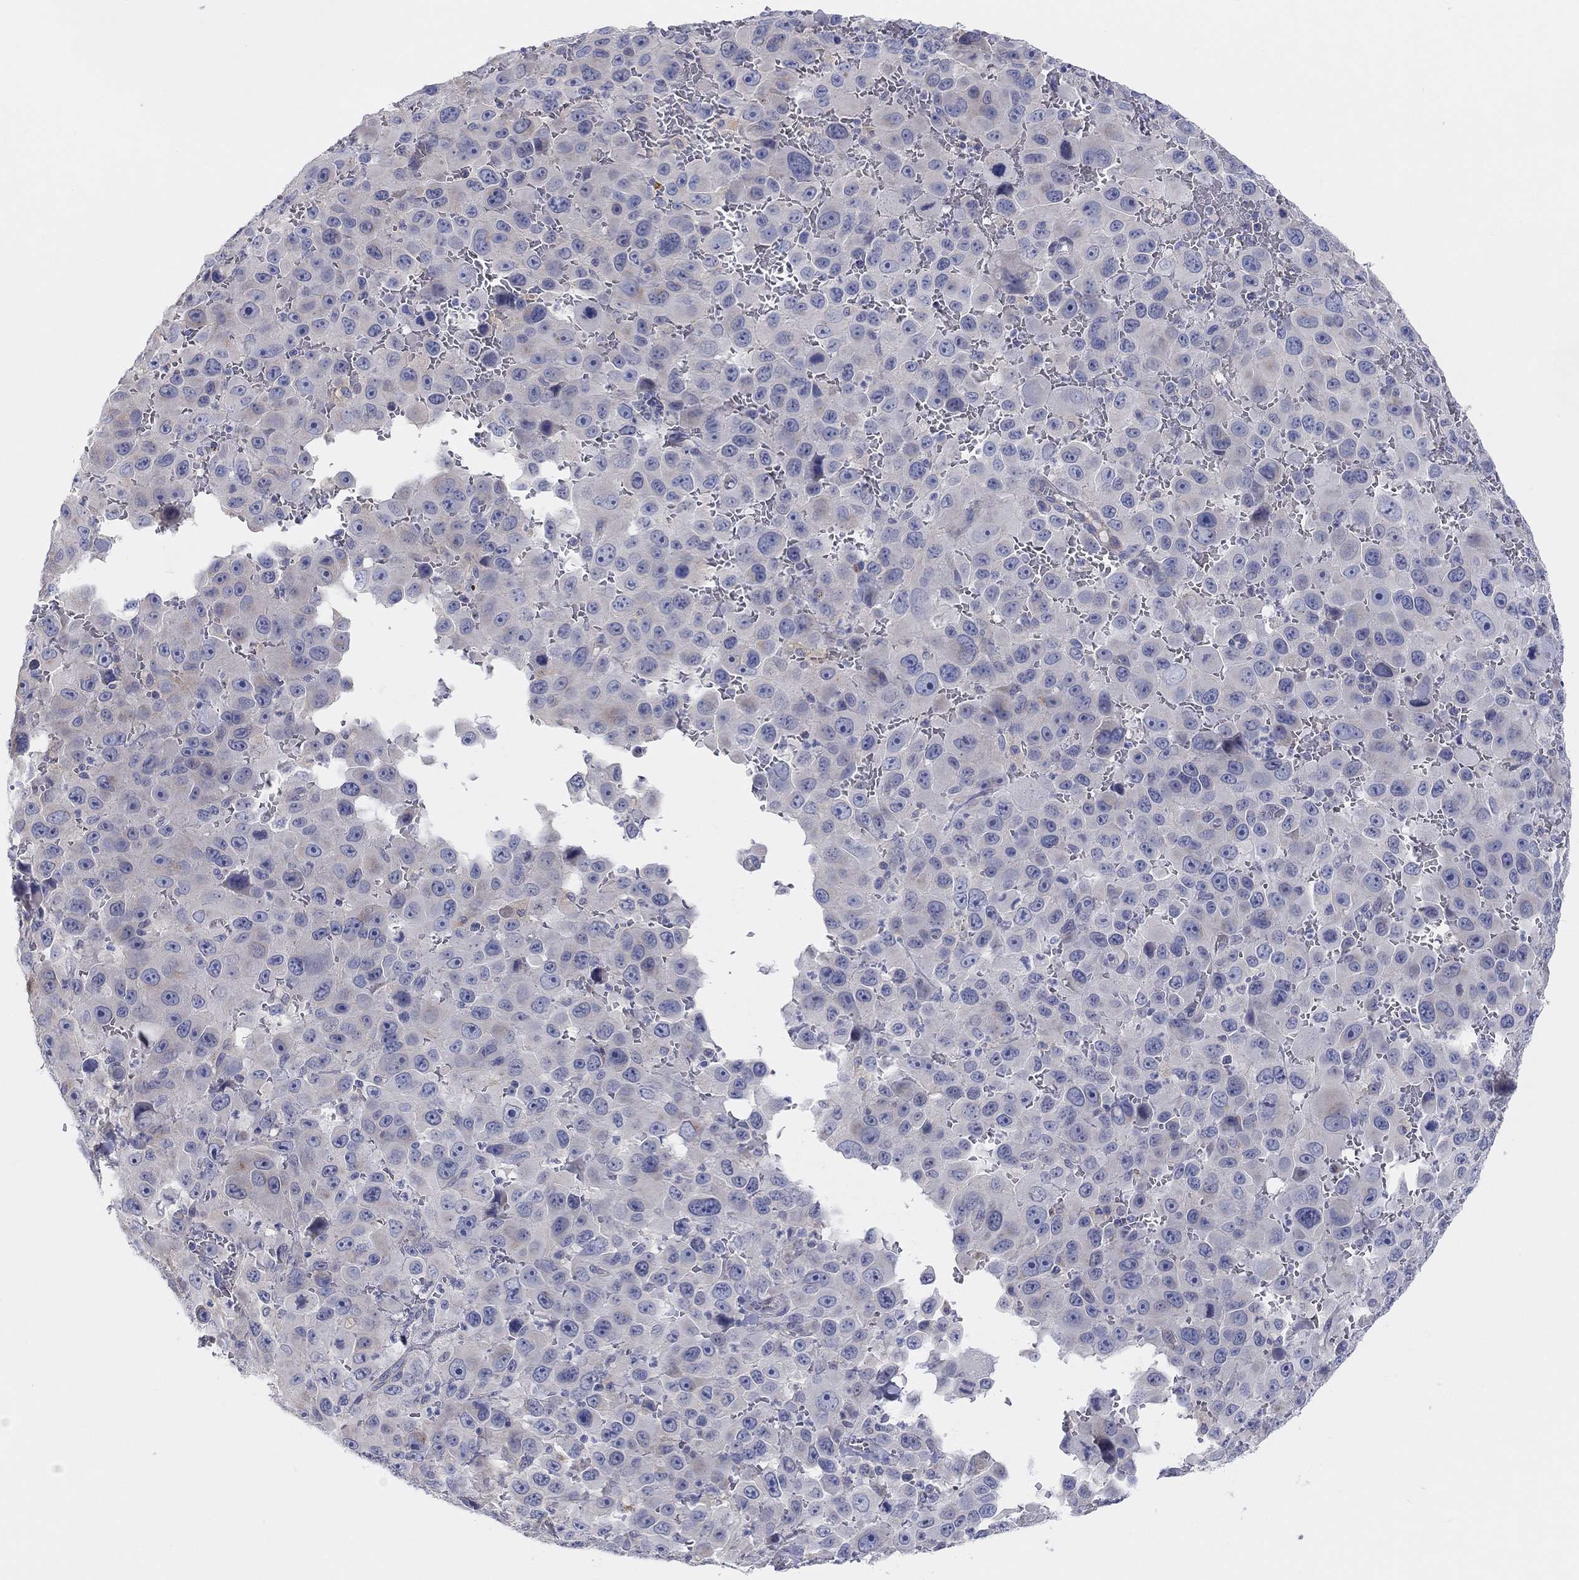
{"staining": {"intensity": "negative", "quantity": "none", "location": "none"}, "tissue": "melanoma", "cell_type": "Tumor cells", "image_type": "cancer", "snomed": [{"axis": "morphology", "description": "Malignant melanoma, NOS"}, {"axis": "topography", "description": "Skin"}], "caption": "IHC micrograph of melanoma stained for a protein (brown), which reveals no expression in tumor cells.", "gene": "BCO2", "patient": {"sex": "female", "age": 91}}